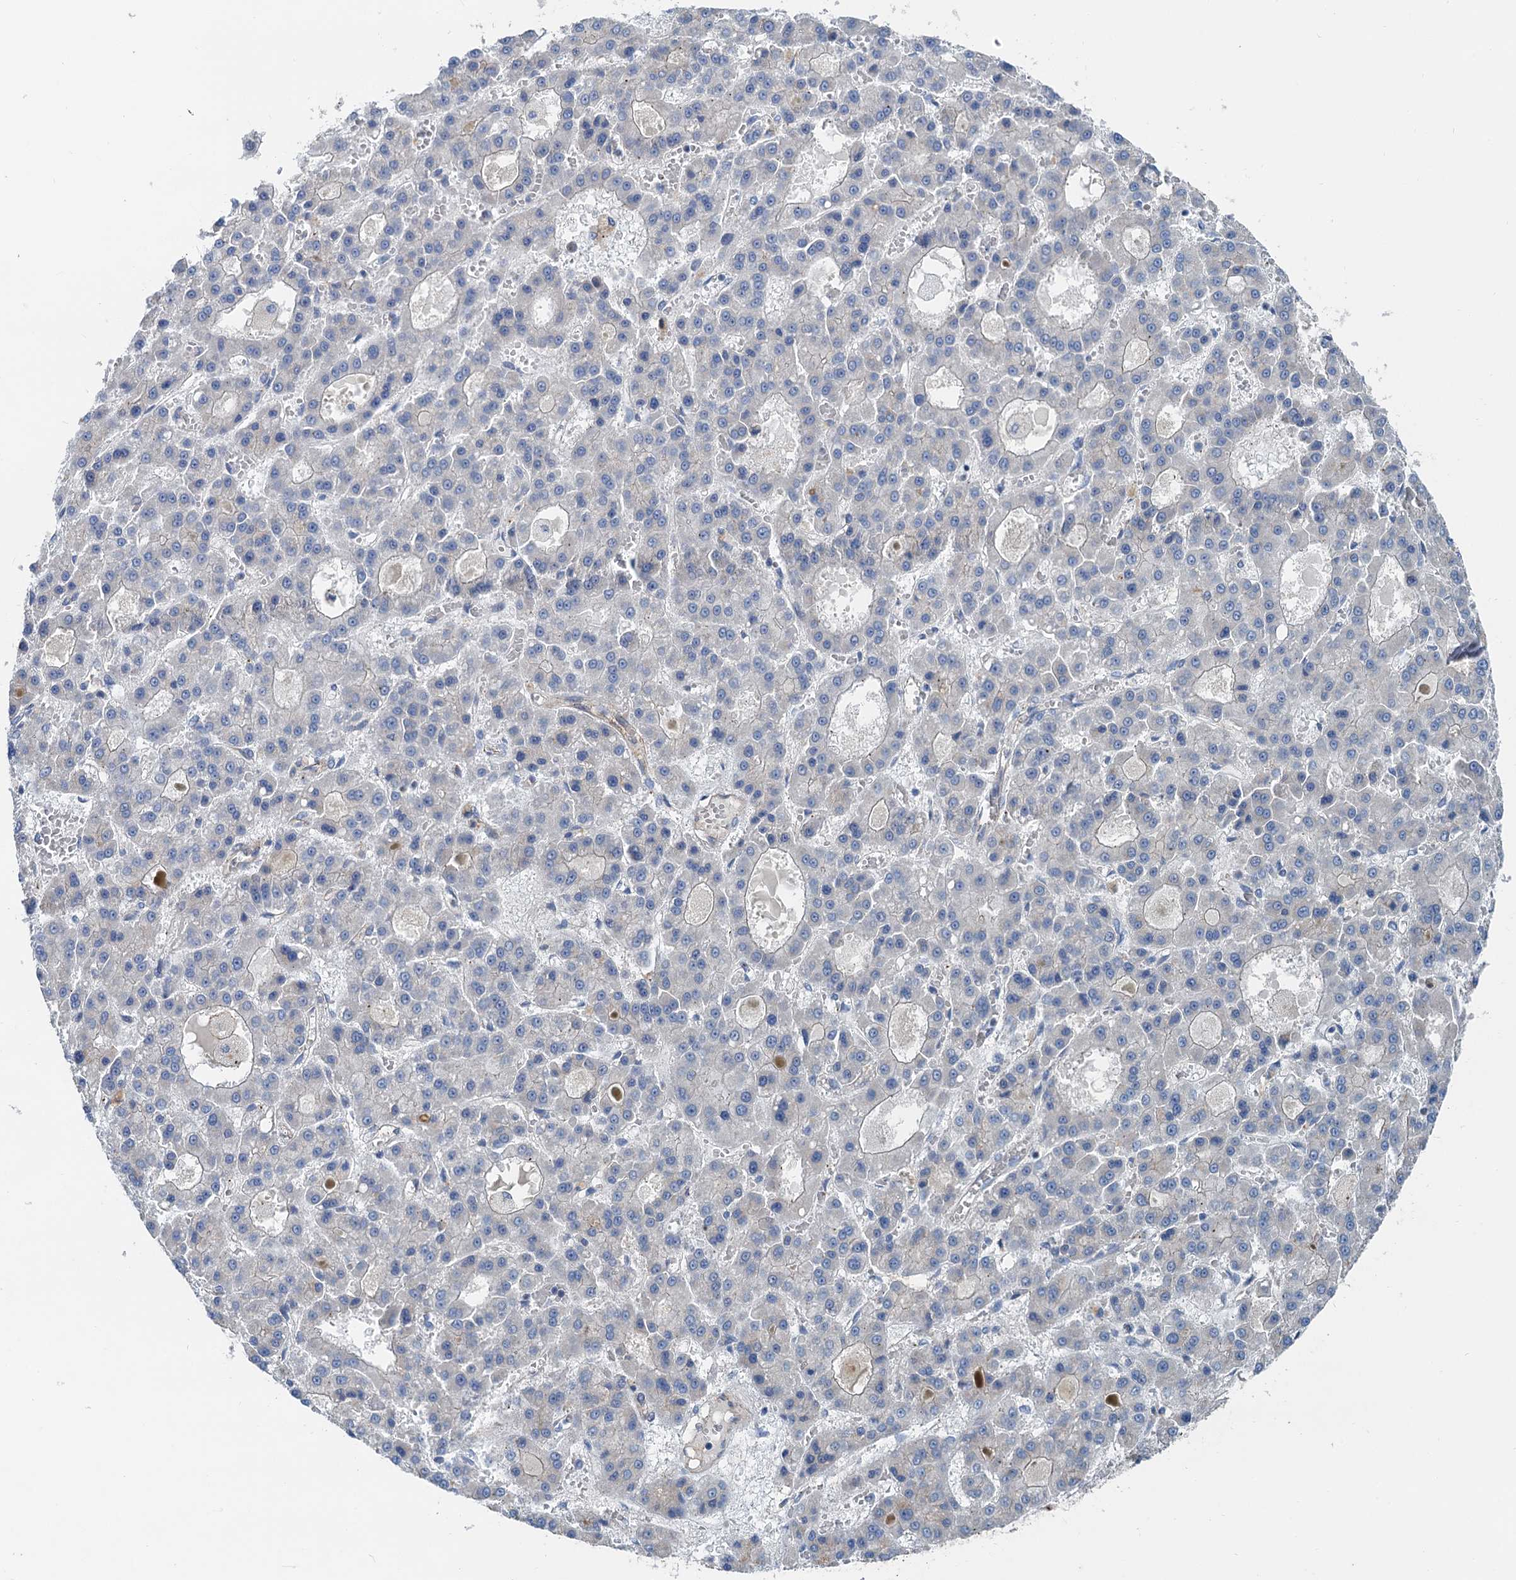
{"staining": {"intensity": "negative", "quantity": "none", "location": "none"}, "tissue": "liver cancer", "cell_type": "Tumor cells", "image_type": "cancer", "snomed": [{"axis": "morphology", "description": "Carcinoma, Hepatocellular, NOS"}, {"axis": "topography", "description": "Liver"}], "caption": "High power microscopy photomicrograph of an immunohistochemistry (IHC) image of liver cancer, revealing no significant staining in tumor cells.", "gene": "ANKRD26", "patient": {"sex": "male", "age": 70}}